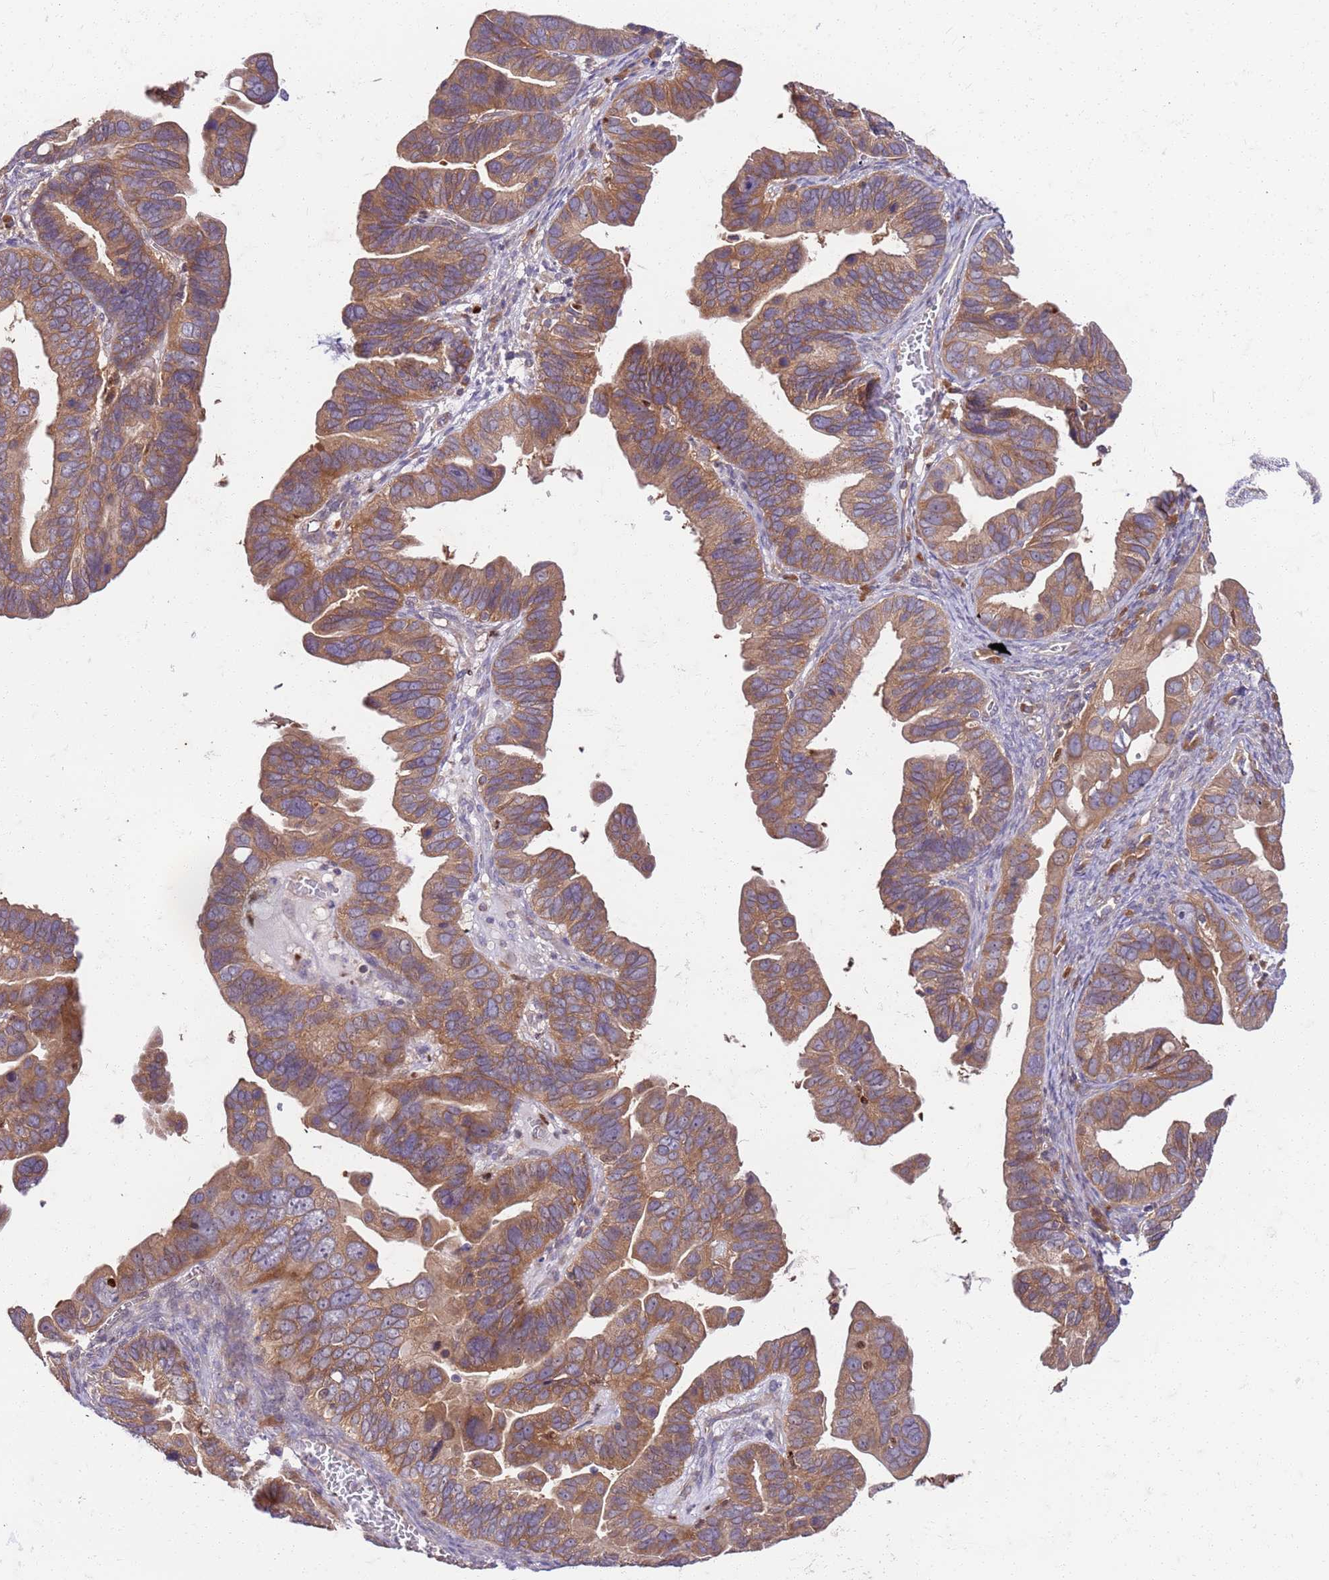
{"staining": {"intensity": "moderate", "quantity": ">75%", "location": "cytoplasmic/membranous"}, "tissue": "ovarian cancer", "cell_type": "Tumor cells", "image_type": "cancer", "snomed": [{"axis": "morphology", "description": "Cystadenocarcinoma, serous, NOS"}, {"axis": "topography", "description": "Ovary"}], "caption": "Ovarian cancer (serous cystadenocarcinoma) stained for a protein (brown) shows moderate cytoplasmic/membranous positive expression in about >75% of tumor cells.", "gene": "OSBP", "patient": {"sex": "female", "age": 56}}